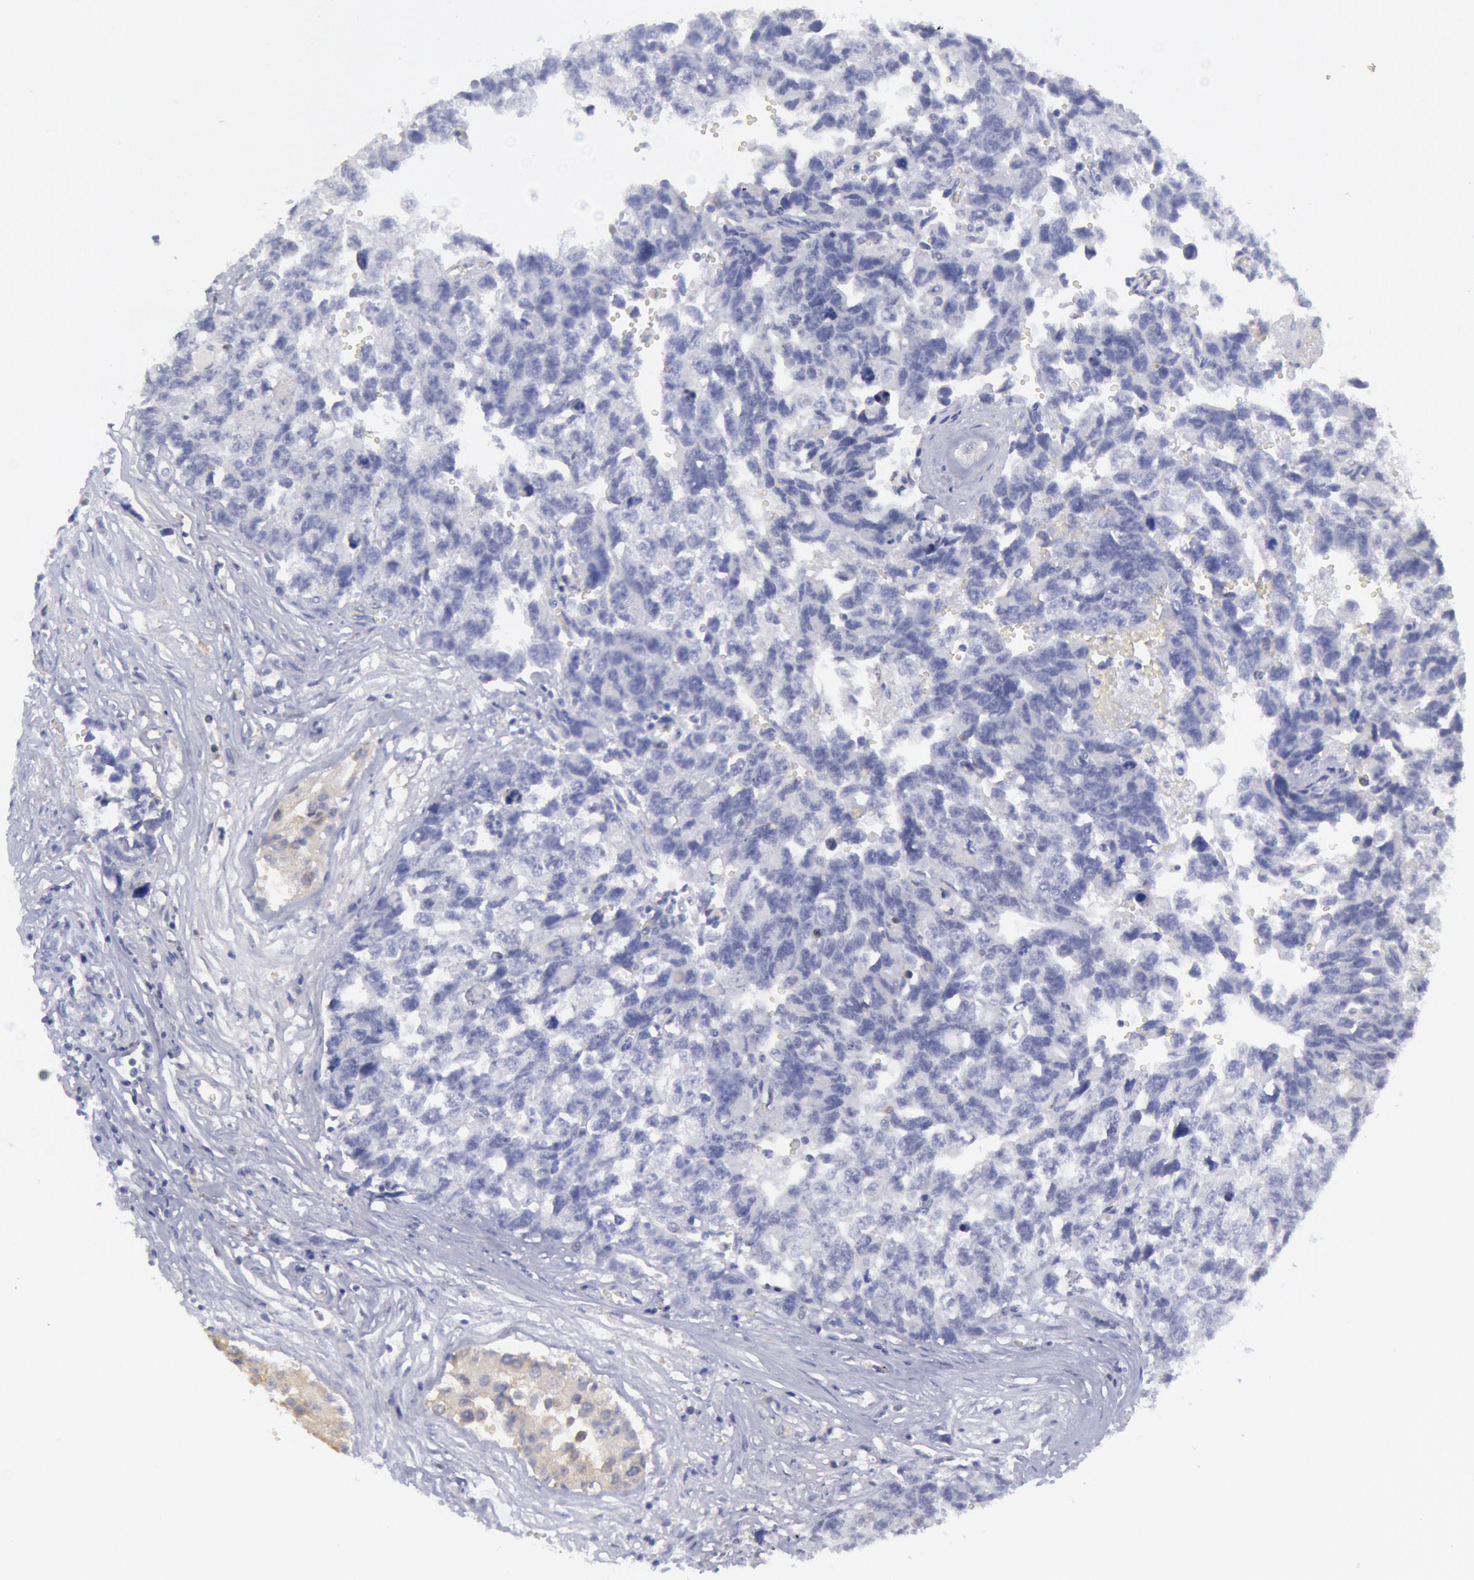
{"staining": {"intensity": "negative", "quantity": "none", "location": "none"}, "tissue": "testis cancer", "cell_type": "Tumor cells", "image_type": "cancer", "snomed": [{"axis": "morphology", "description": "Carcinoma, Embryonal, NOS"}, {"axis": "topography", "description": "Testis"}], "caption": "This is an immunohistochemistry histopathology image of human testis cancer. There is no positivity in tumor cells.", "gene": "MYH7", "patient": {"sex": "male", "age": 31}}